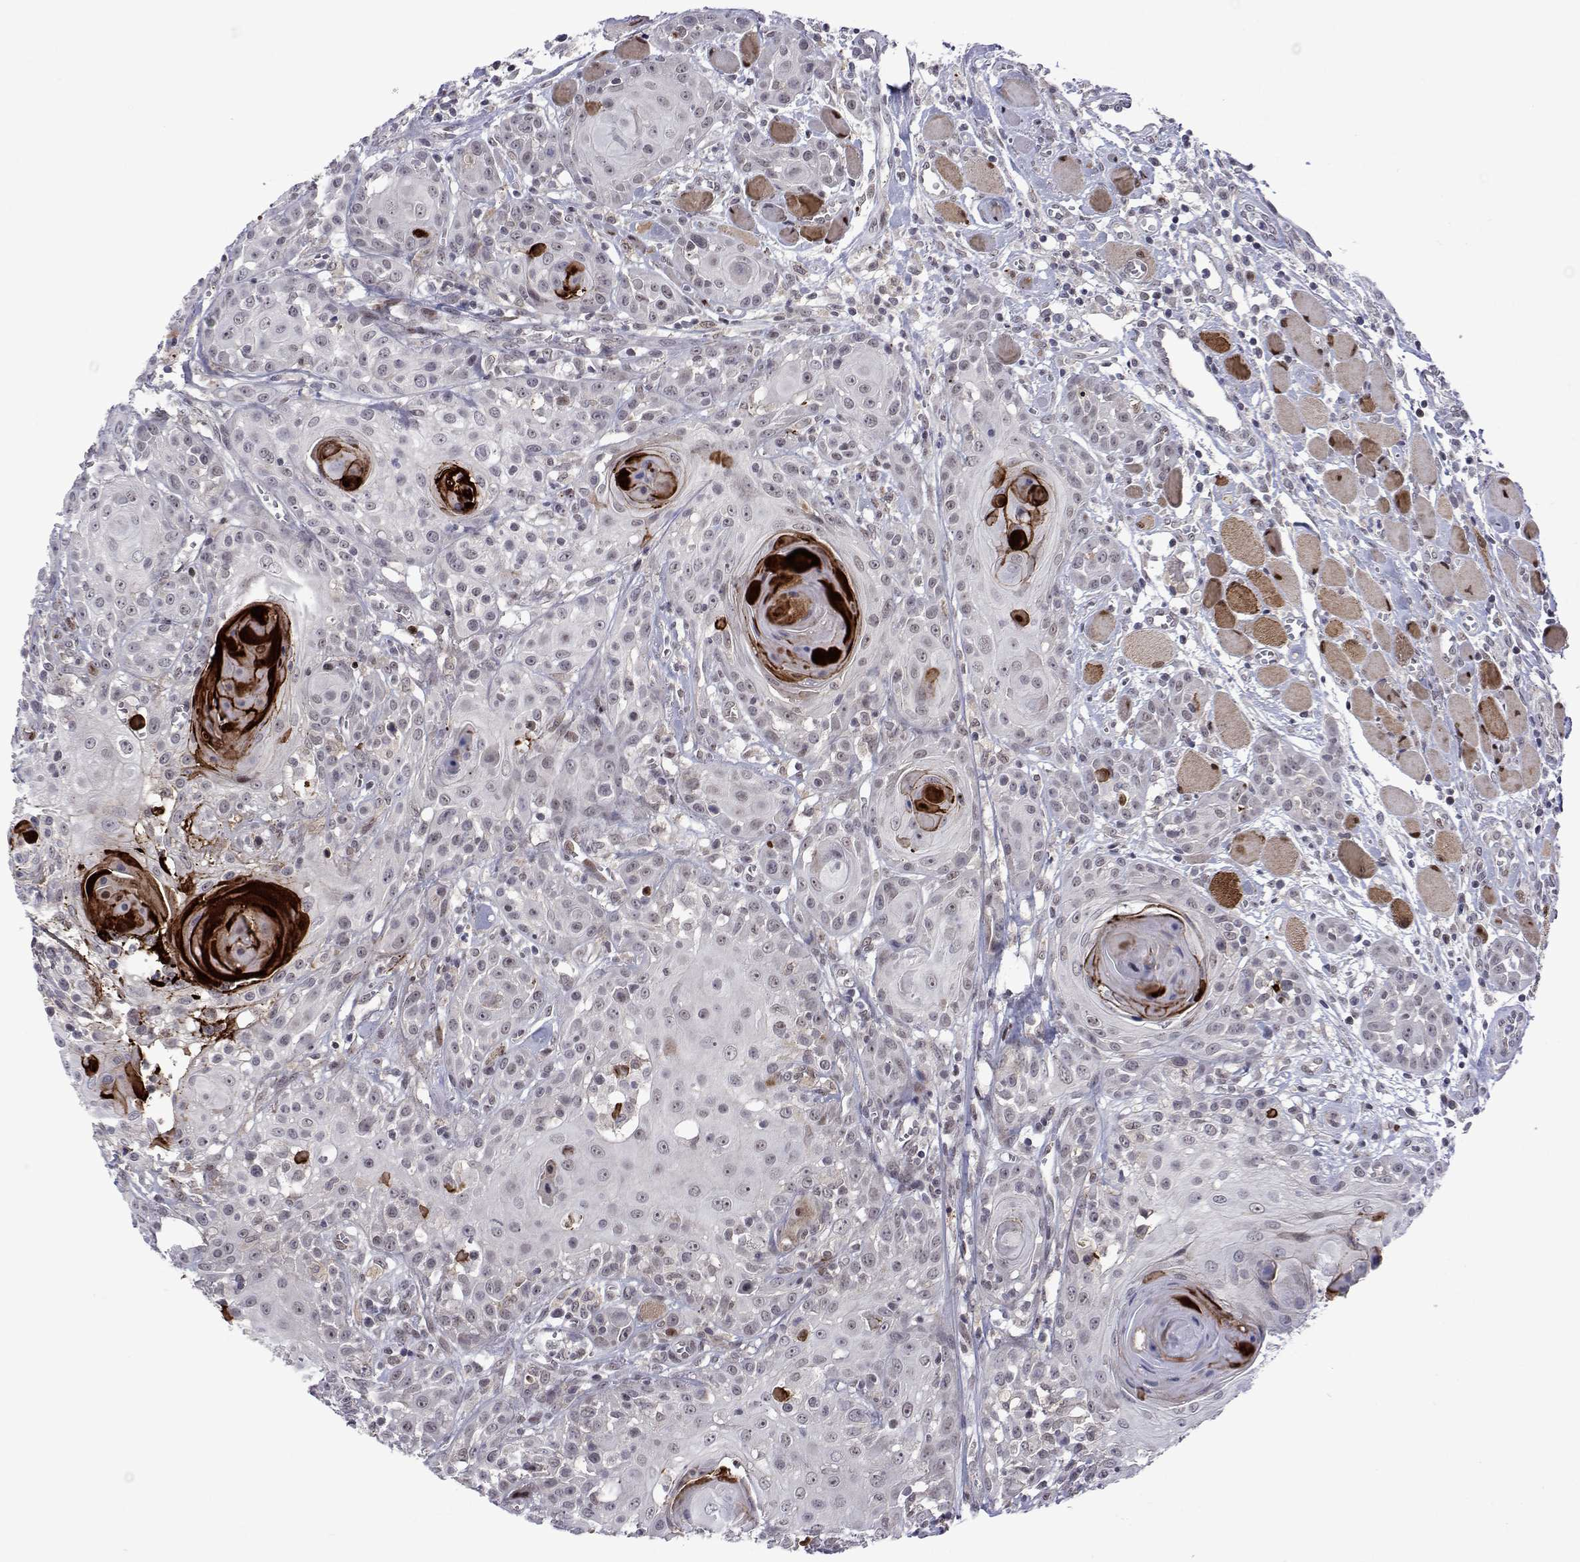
{"staining": {"intensity": "strong", "quantity": "<25%", "location": "cytoplasmic/membranous,nuclear"}, "tissue": "head and neck cancer", "cell_type": "Tumor cells", "image_type": "cancer", "snomed": [{"axis": "morphology", "description": "Squamous cell carcinoma, NOS"}, {"axis": "topography", "description": "Head-Neck"}], "caption": "A brown stain labels strong cytoplasmic/membranous and nuclear expression of a protein in human head and neck squamous cell carcinoma tumor cells.", "gene": "EFCAB3", "patient": {"sex": "female", "age": 80}}